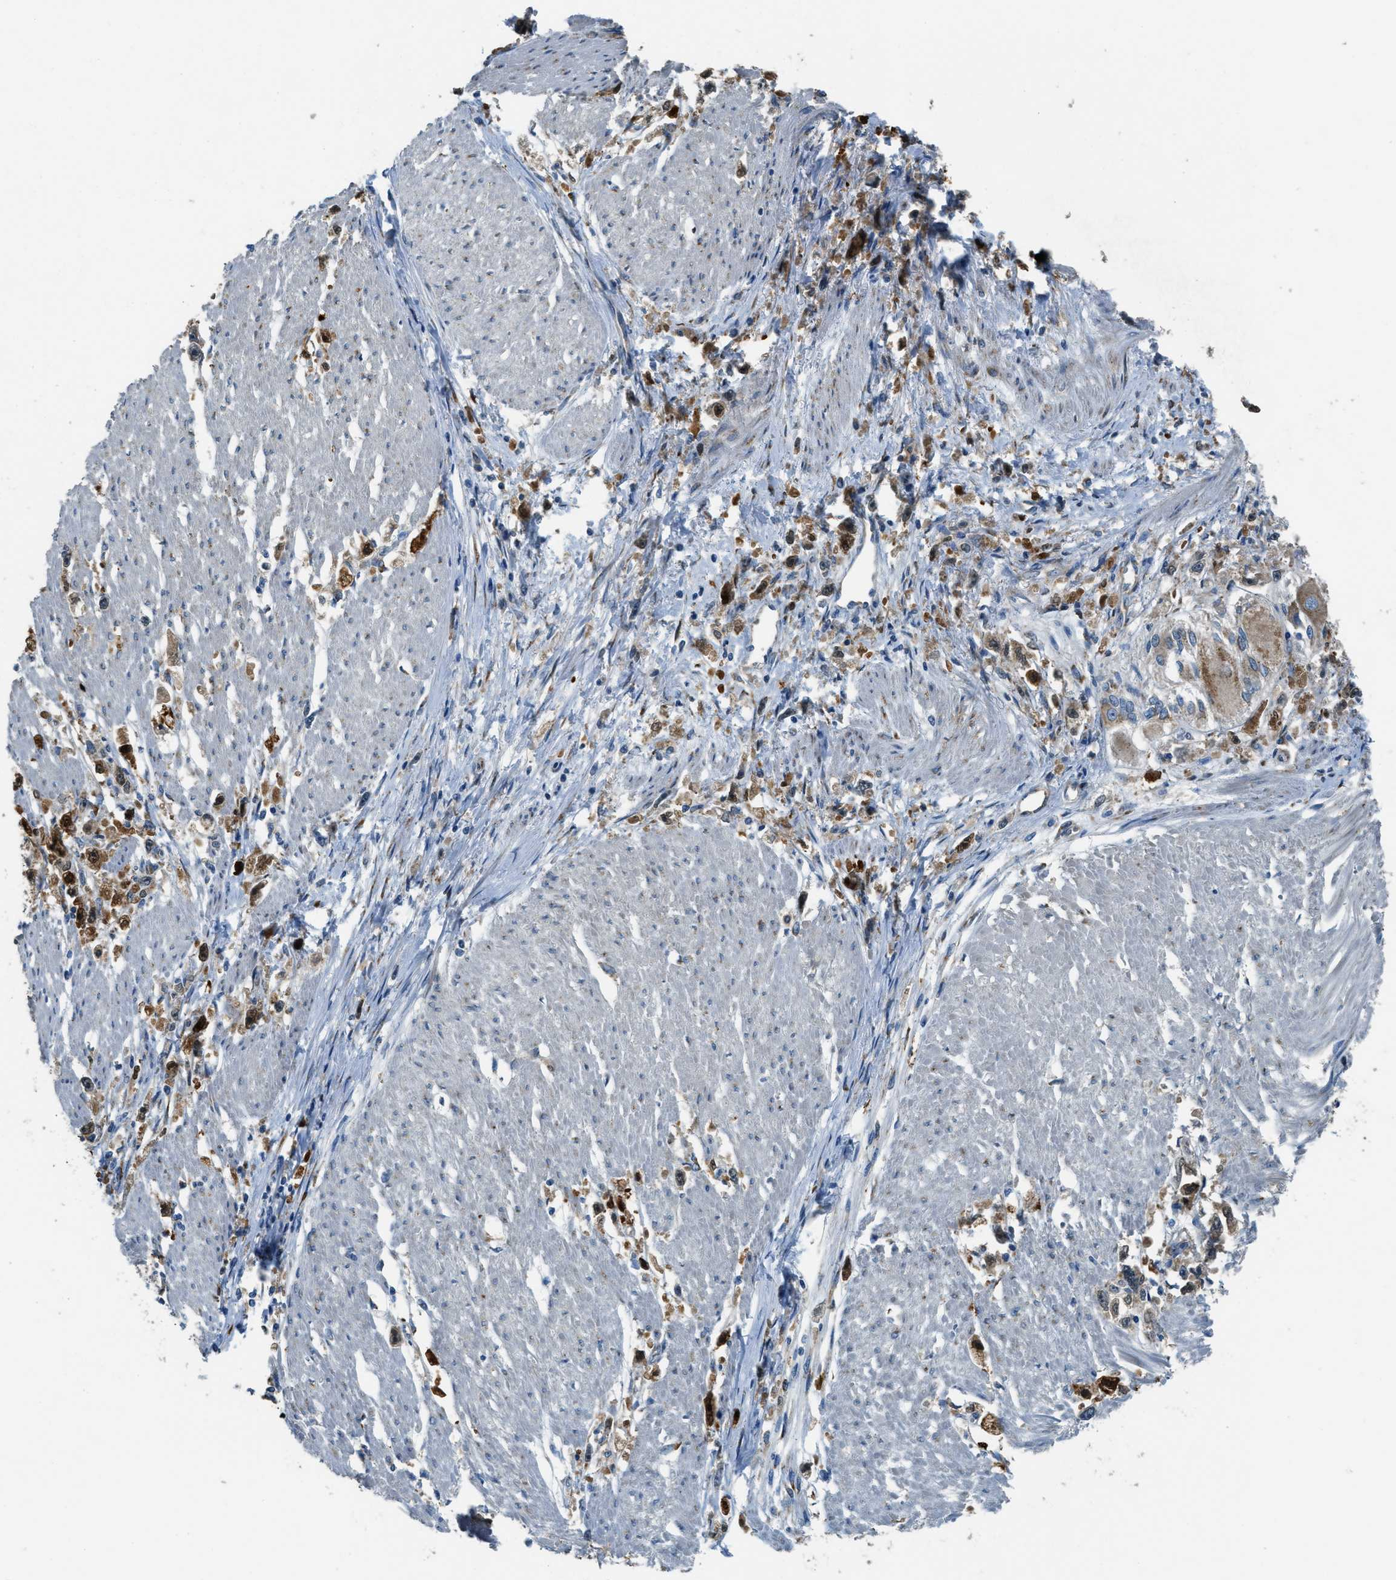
{"staining": {"intensity": "strong", "quantity": "25%-75%", "location": "cytoplasmic/membranous,nuclear"}, "tissue": "stomach cancer", "cell_type": "Tumor cells", "image_type": "cancer", "snomed": [{"axis": "morphology", "description": "Adenocarcinoma, NOS"}, {"axis": "topography", "description": "Stomach"}], "caption": "A high-resolution micrograph shows immunohistochemistry (IHC) staining of adenocarcinoma (stomach), which reveals strong cytoplasmic/membranous and nuclear staining in about 25%-75% of tumor cells.", "gene": "GIMAP8", "patient": {"sex": "female", "age": 59}}